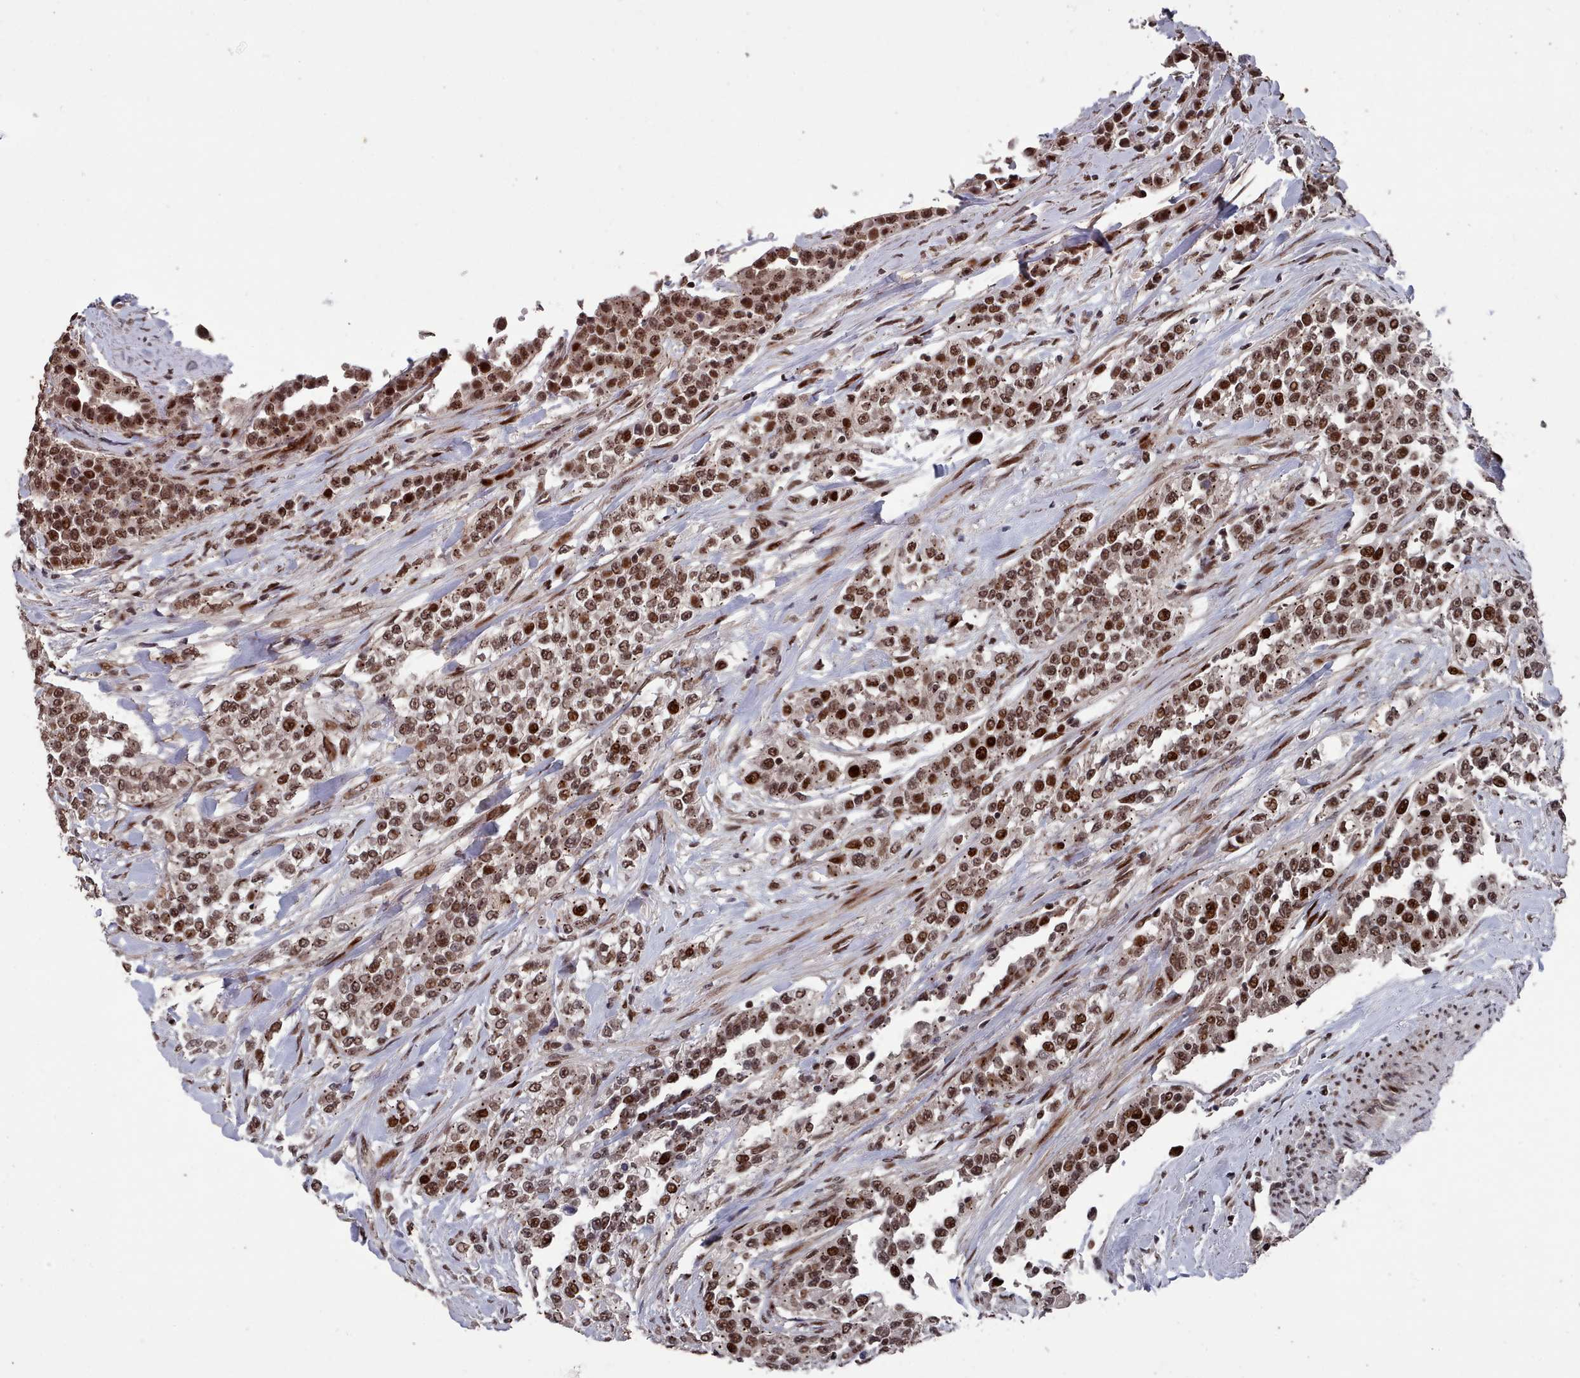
{"staining": {"intensity": "strong", "quantity": ">75%", "location": "cytoplasmic/membranous,nuclear"}, "tissue": "urothelial cancer", "cell_type": "Tumor cells", "image_type": "cancer", "snomed": [{"axis": "morphology", "description": "Urothelial carcinoma, High grade"}, {"axis": "topography", "description": "Urinary bladder"}], "caption": "Strong cytoplasmic/membranous and nuclear expression is present in approximately >75% of tumor cells in high-grade urothelial carcinoma.", "gene": "PNRC2", "patient": {"sex": "female", "age": 80}}